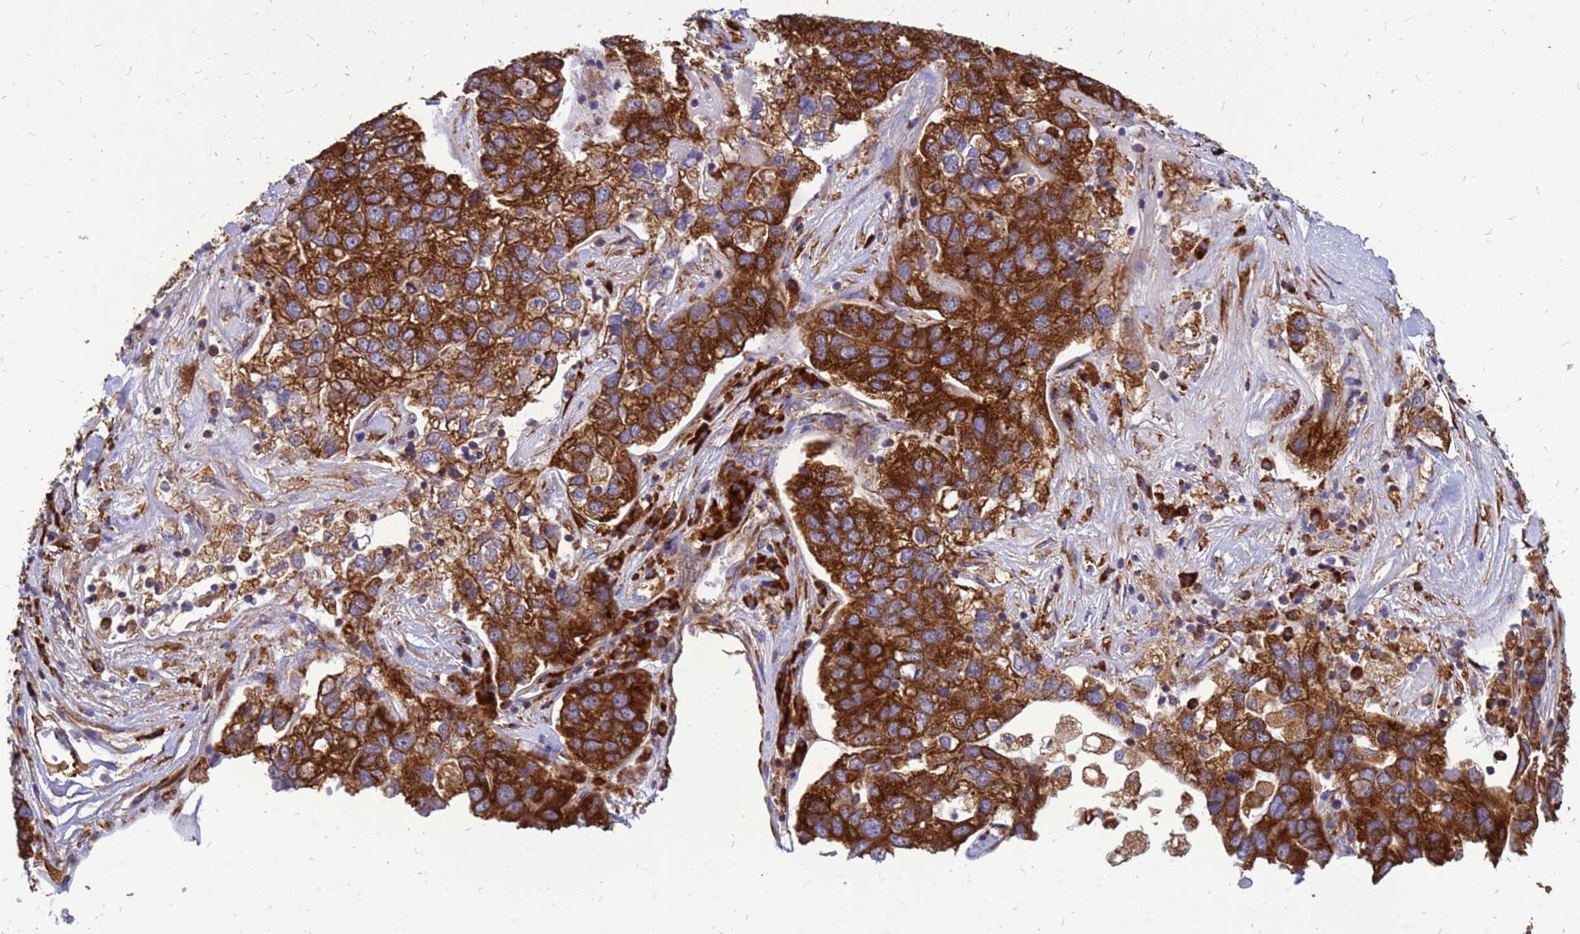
{"staining": {"intensity": "strong", "quantity": ">75%", "location": "cytoplasmic/membranous"}, "tissue": "pancreatic cancer", "cell_type": "Tumor cells", "image_type": "cancer", "snomed": [{"axis": "morphology", "description": "Adenocarcinoma, NOS"}, {"axis": "topography", "description": "Pancreas"}], "caption": "Strong cytoplasmic/membranous positivity is identified in approximately >75% of tumor cells in pancreatic adenocarcinoma.", "gene": "RPL8", "patient": {"sex": "female", "age": 61}}